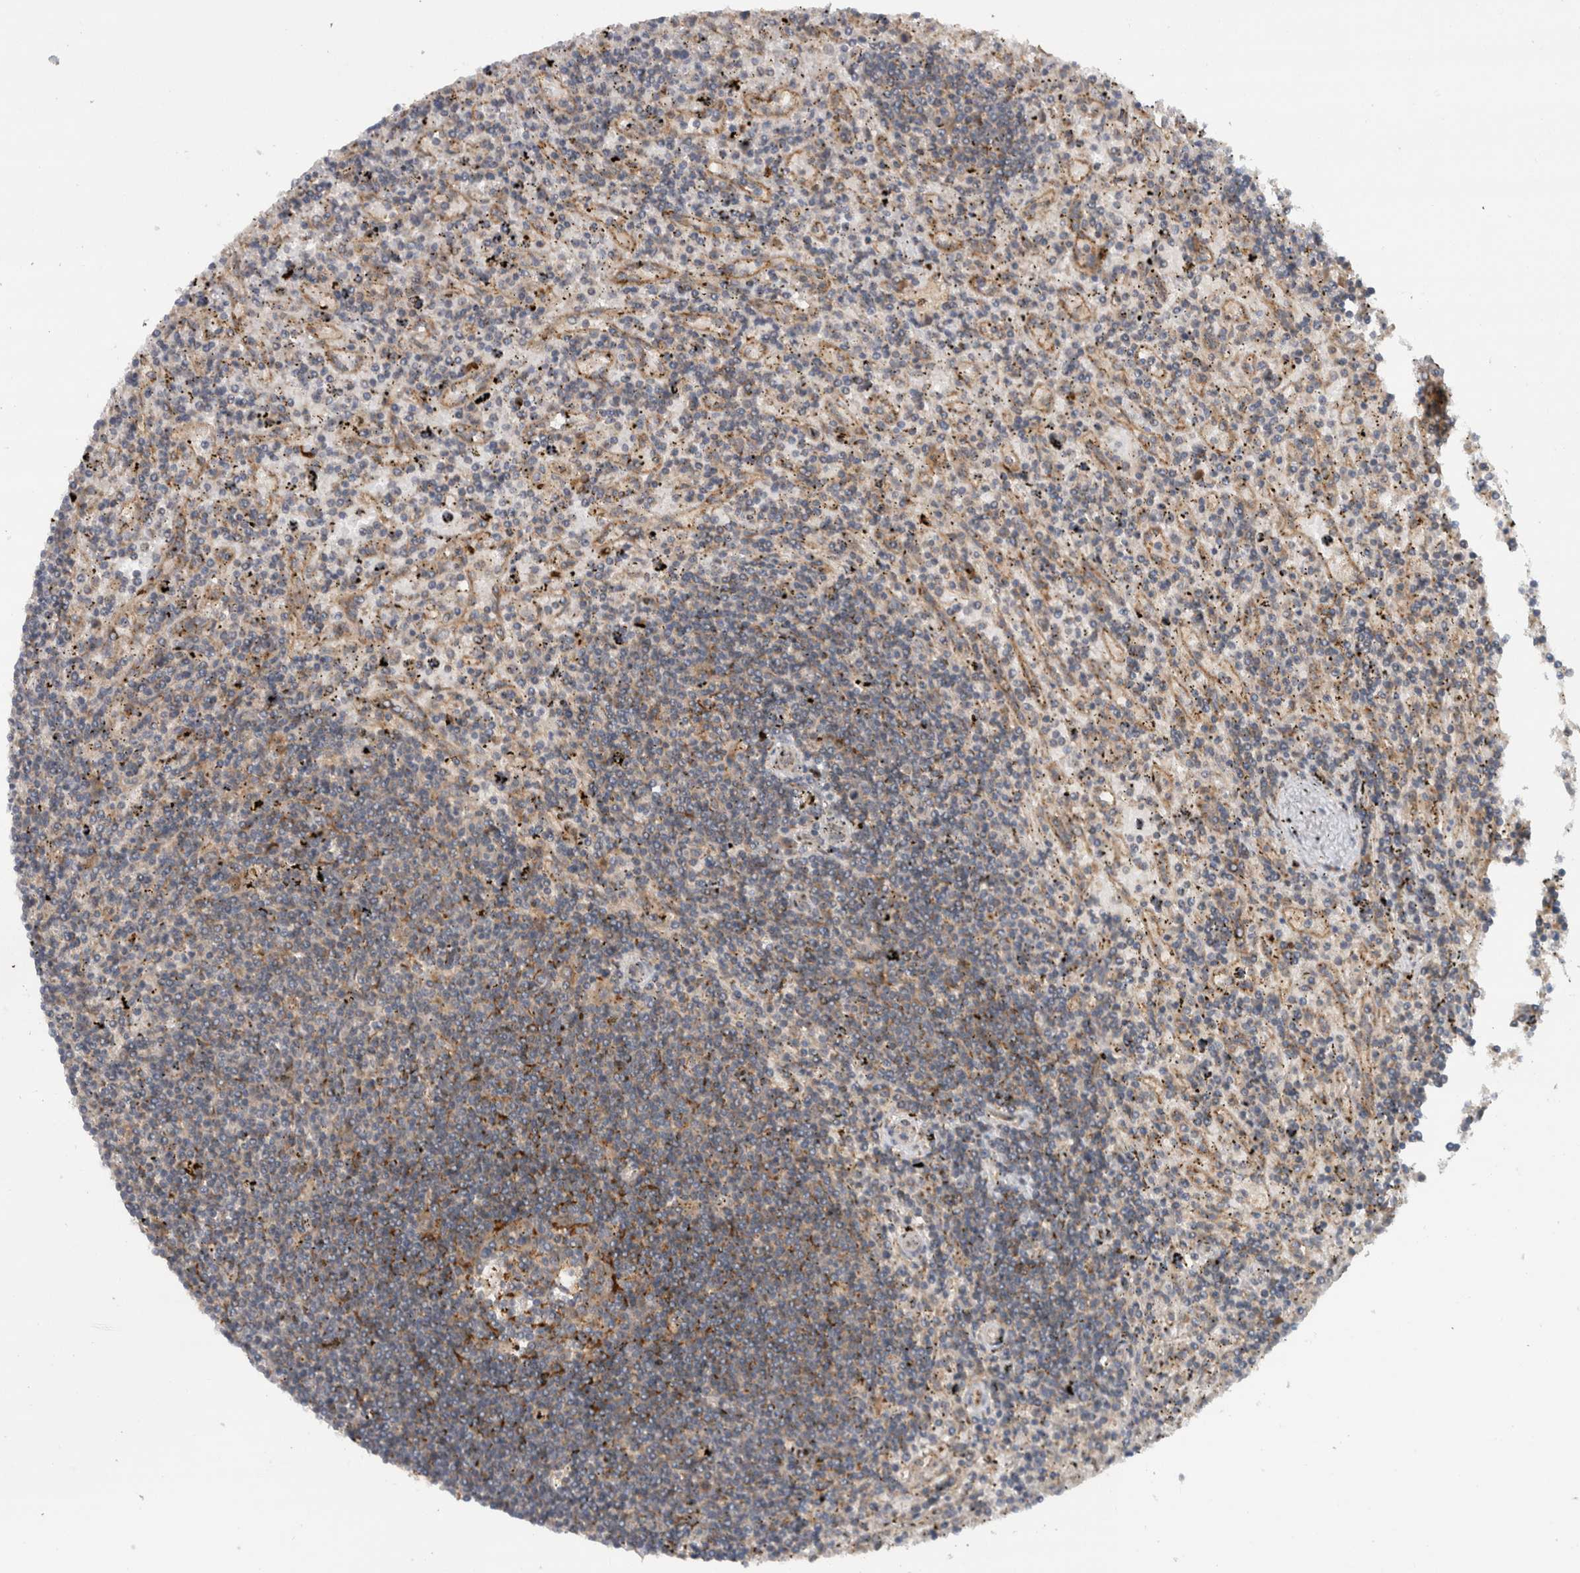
{"staining": {"intensity": "moderate", "quantity": "<25%", "location": "cytoplasmic/membranous"}, "tissue": "lymphoma", "cell_type": "Tumor cells", "image_type": "cancer", "snomed": [{"axis": "morphology", "description": "Malignant lymphoma, non-Hodgkin's type, Low grade"}, {"axis": "topography", "description": "Spleen"}], "caption": "Protein staining demonstrates moderate cytoplasmic/membranous positivity in approximately <25% of tumor cells in low-grade malignant lymphoma, non-Hodgkin's type. (Stains: DAB in brown, nuclei in blue, Microscopy: brightfield microscopy at high magnification).", "gene": "PDCD2", "patient": {"sex": "male", "age": 76}}